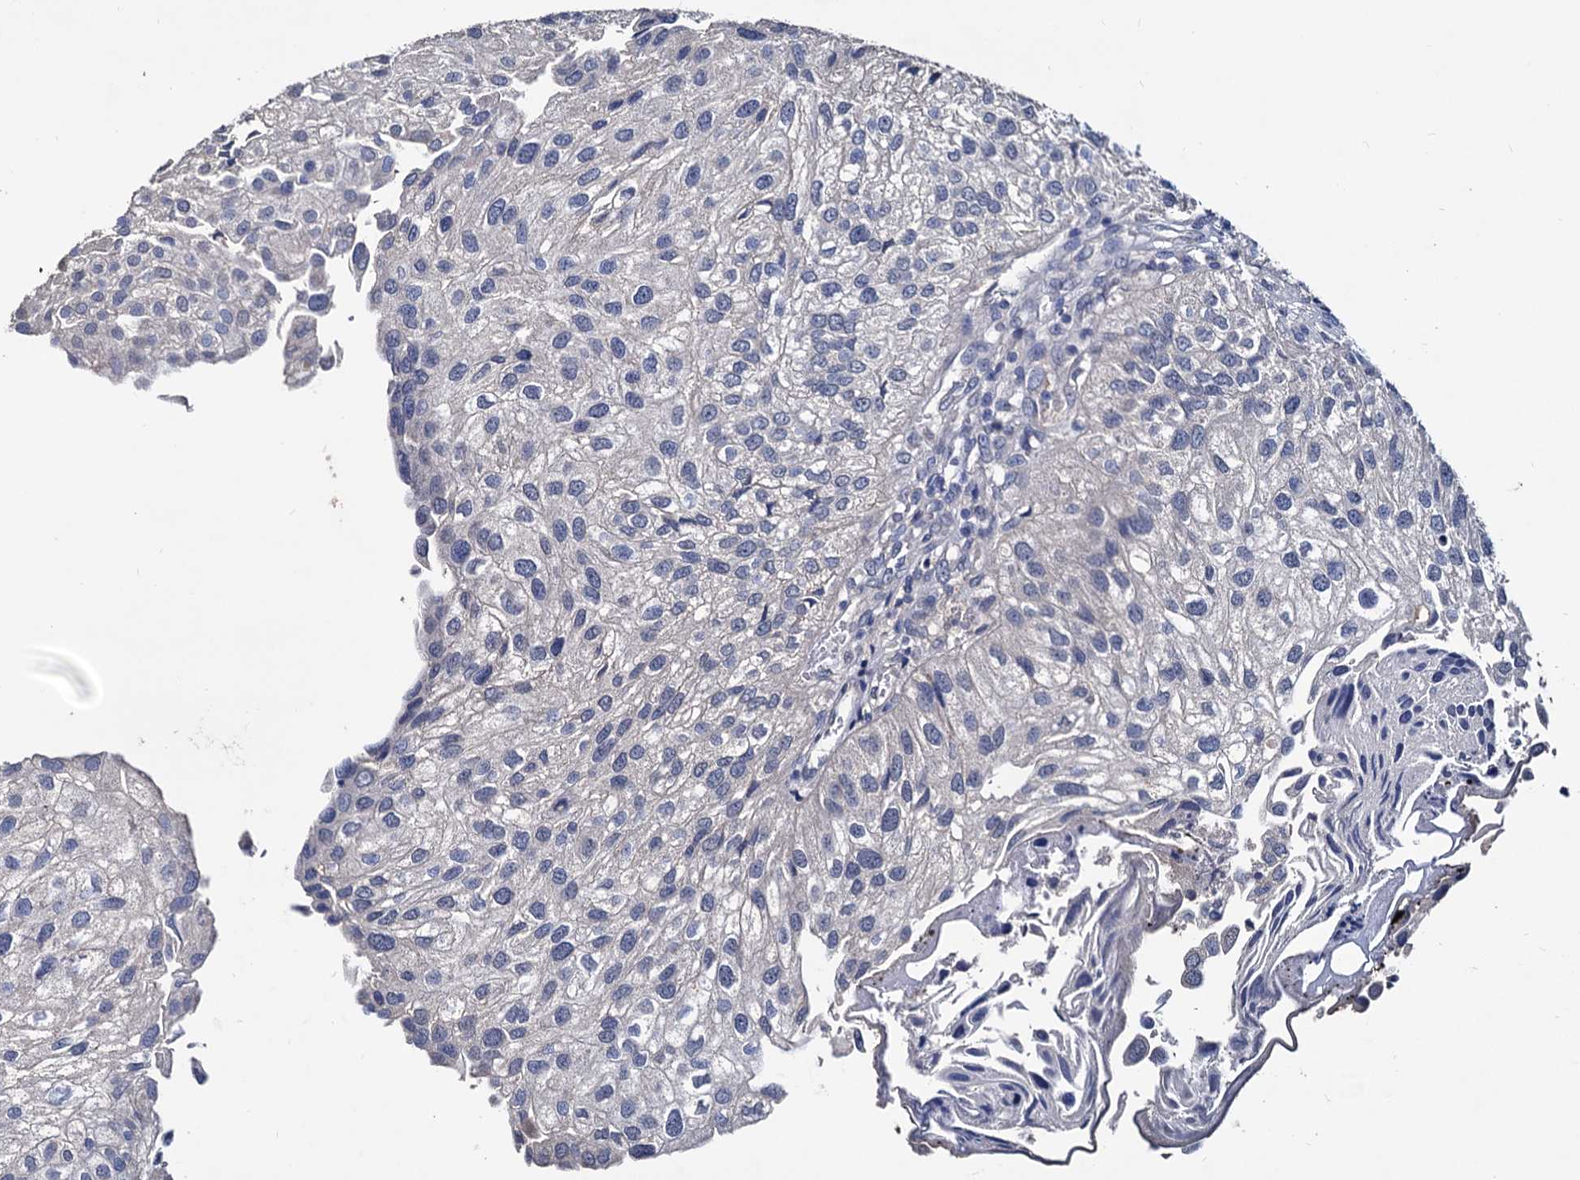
{"staining": {"intensity": "negative", "quantity": "none", "location": "none"}, "tissue": "urothelial cancer", "cell_type": "Tumor cells", "image_type": "cancer", "snomed": [{"axis": "morphology", "description": "Urothelial carcinoma, Low grade"}, {"axis": "topography", "description": "Urinary bladder"}], "caption": "DAB (3,3'-diaminobenzidine) immunohistochemical staining of urothelial cancer displays no significant staining in tumor cells.", "gene": "NPAS4", "patient": {"sex": "female", "age": 89}}